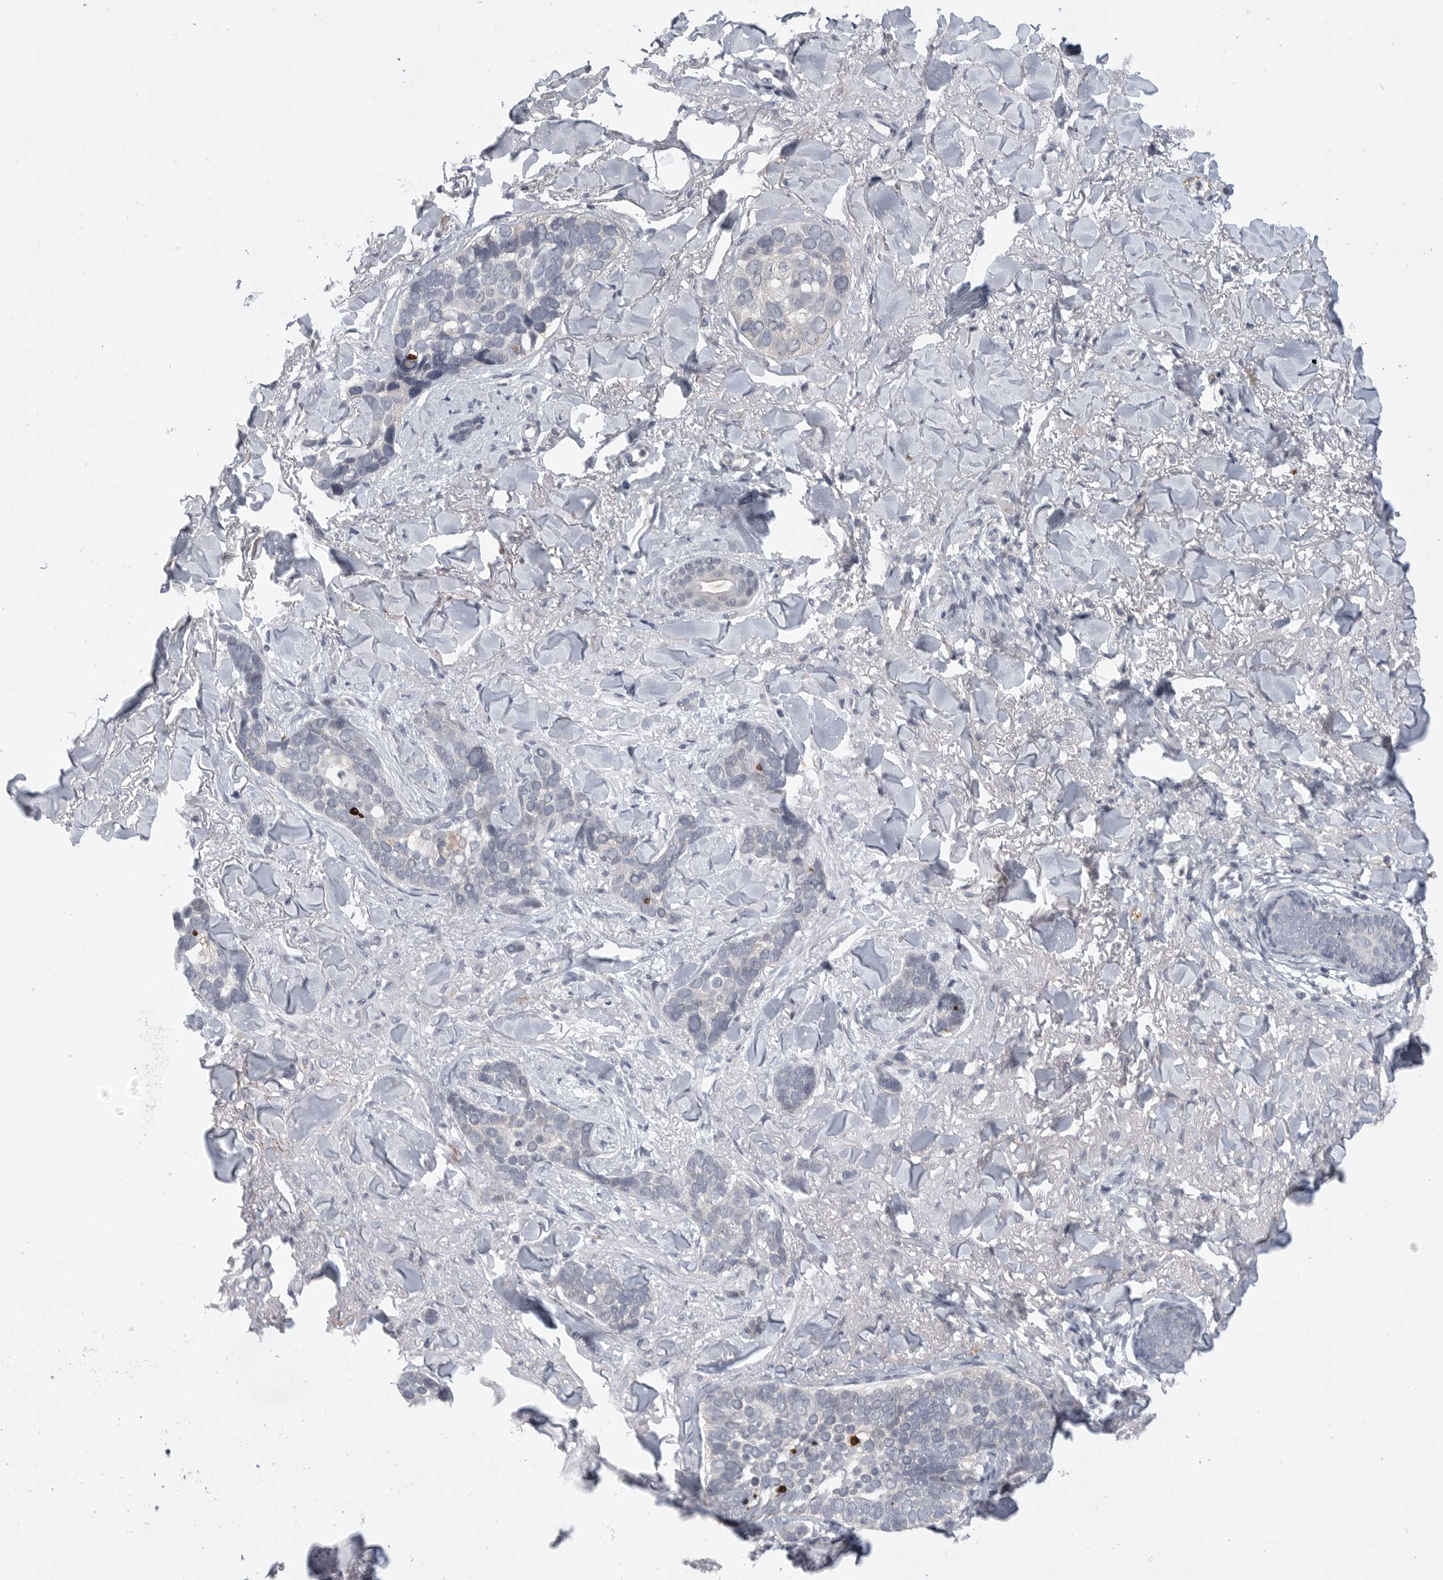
{"staining": {"intensity": "negative", "quantity": "none", "location": "none"}, "tissue": "skin cancer", "cell_type": "Tumor cells", "image_type": "cancer", "snomed": [{"axis": "morphology", "description": "Basal cell carcinoma"}, {"axis": "topography", "description": "Skin"}], "caption": "Immunohistochemical staining of human skin cancer (basal cell carcinoma) displays no significant expression in tumor cells.", "gene": "FBXO43", "patient": {"sex": "female", "age": 82}}